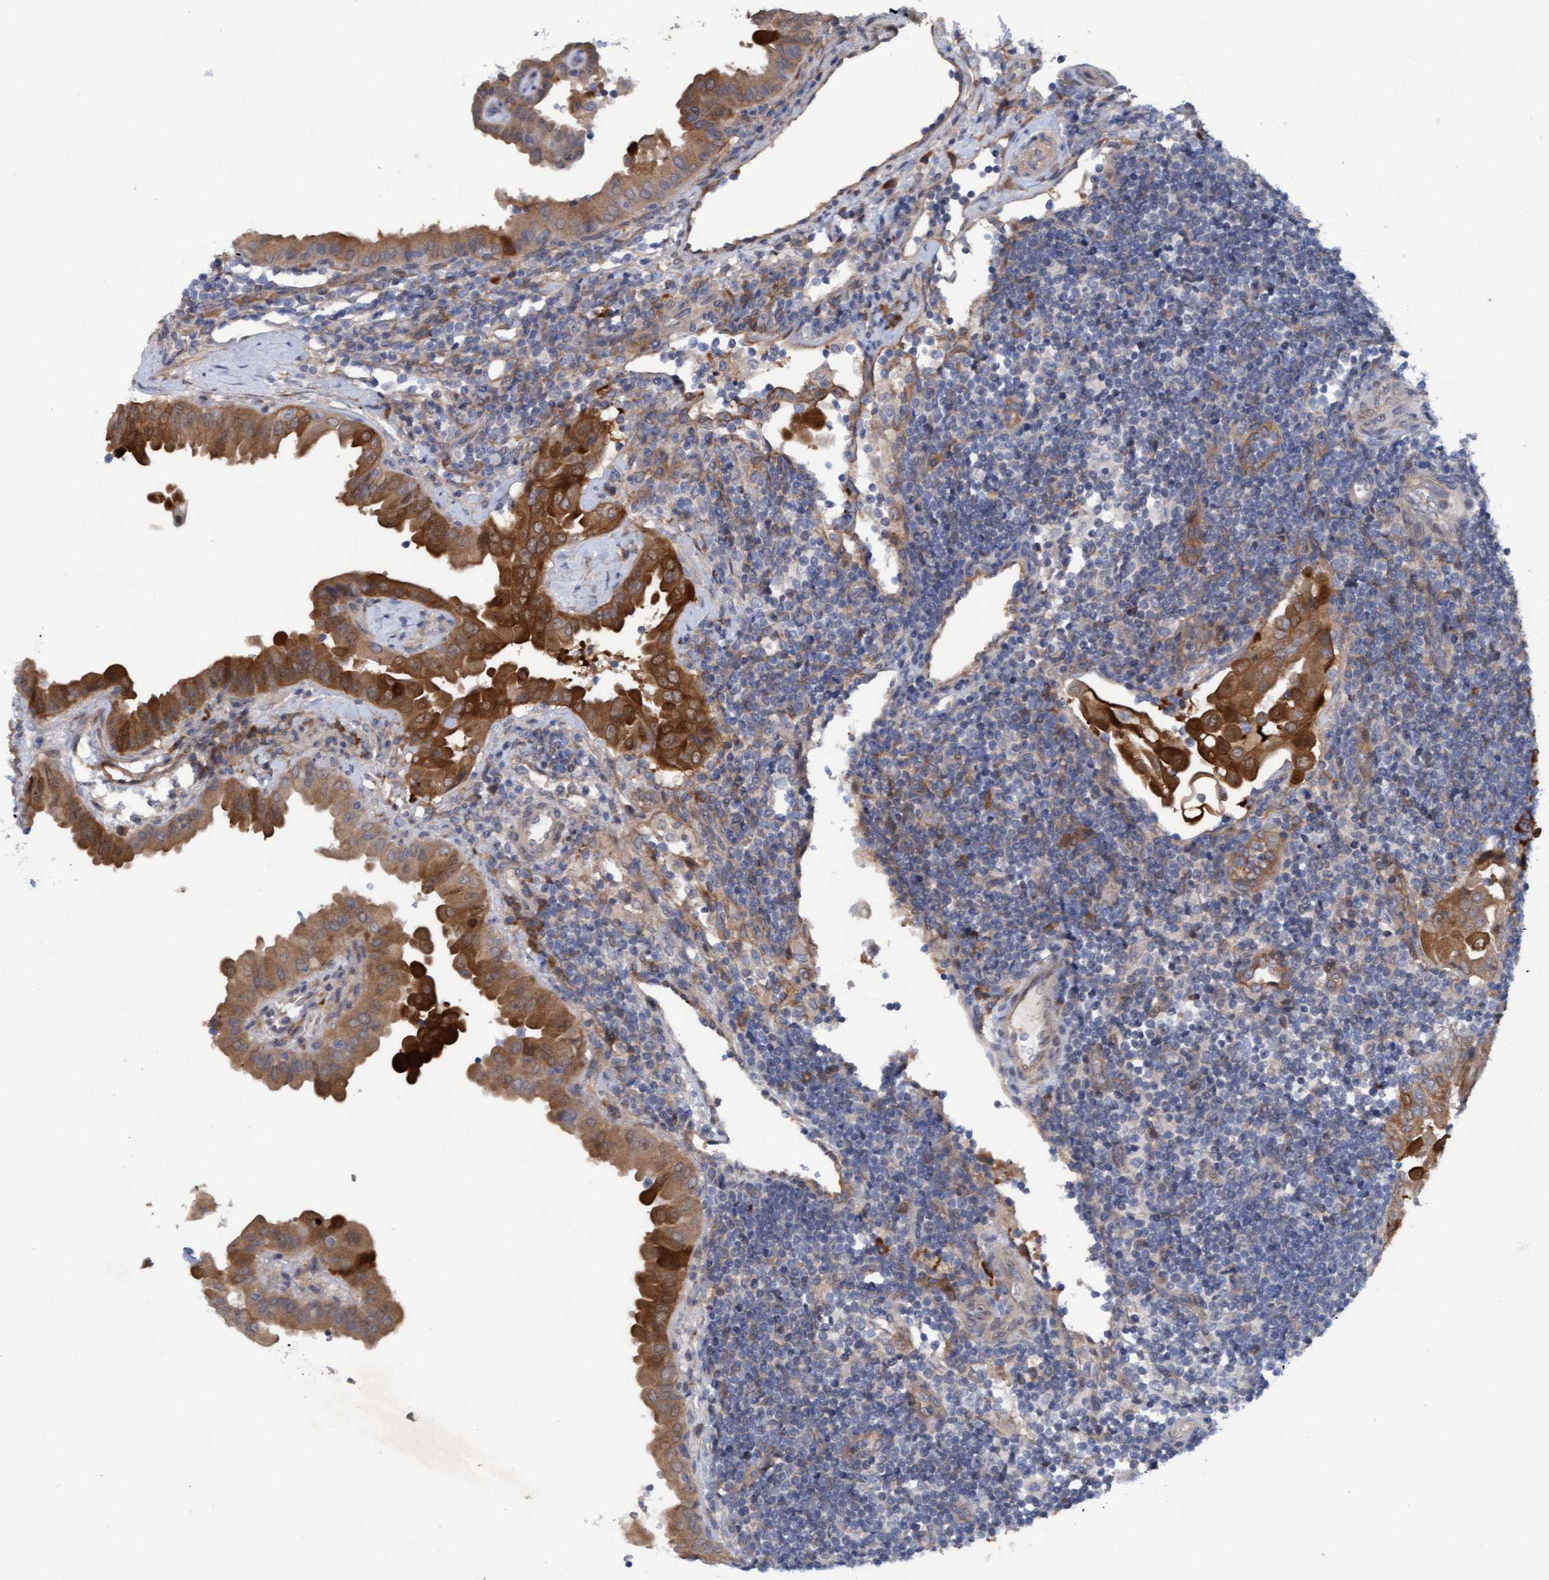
{"staining": {"intensity": "moderate", "quantity": ">75%", "location": "cytoplasmic/membranous"}, "tissue": "thyroid cancer", "cell_type": "Tumor cells", "image_type": "cancer", "snomed": [{"axis": "morphology", "description": "Papillary adenocarcinoma, NOS"}, {"axis": "topography", "description": "Thyroid gland"}], "caption": "This is a photomicrograph of immunohistochemistry (IHC) staining of thyroid papillary adenocarcinoma, which shows moderate positivity in the cytoplasmic/membranous of tumor cells.", "gene": "PLCD1", "patient": {"sex": "male", "age": 33}}